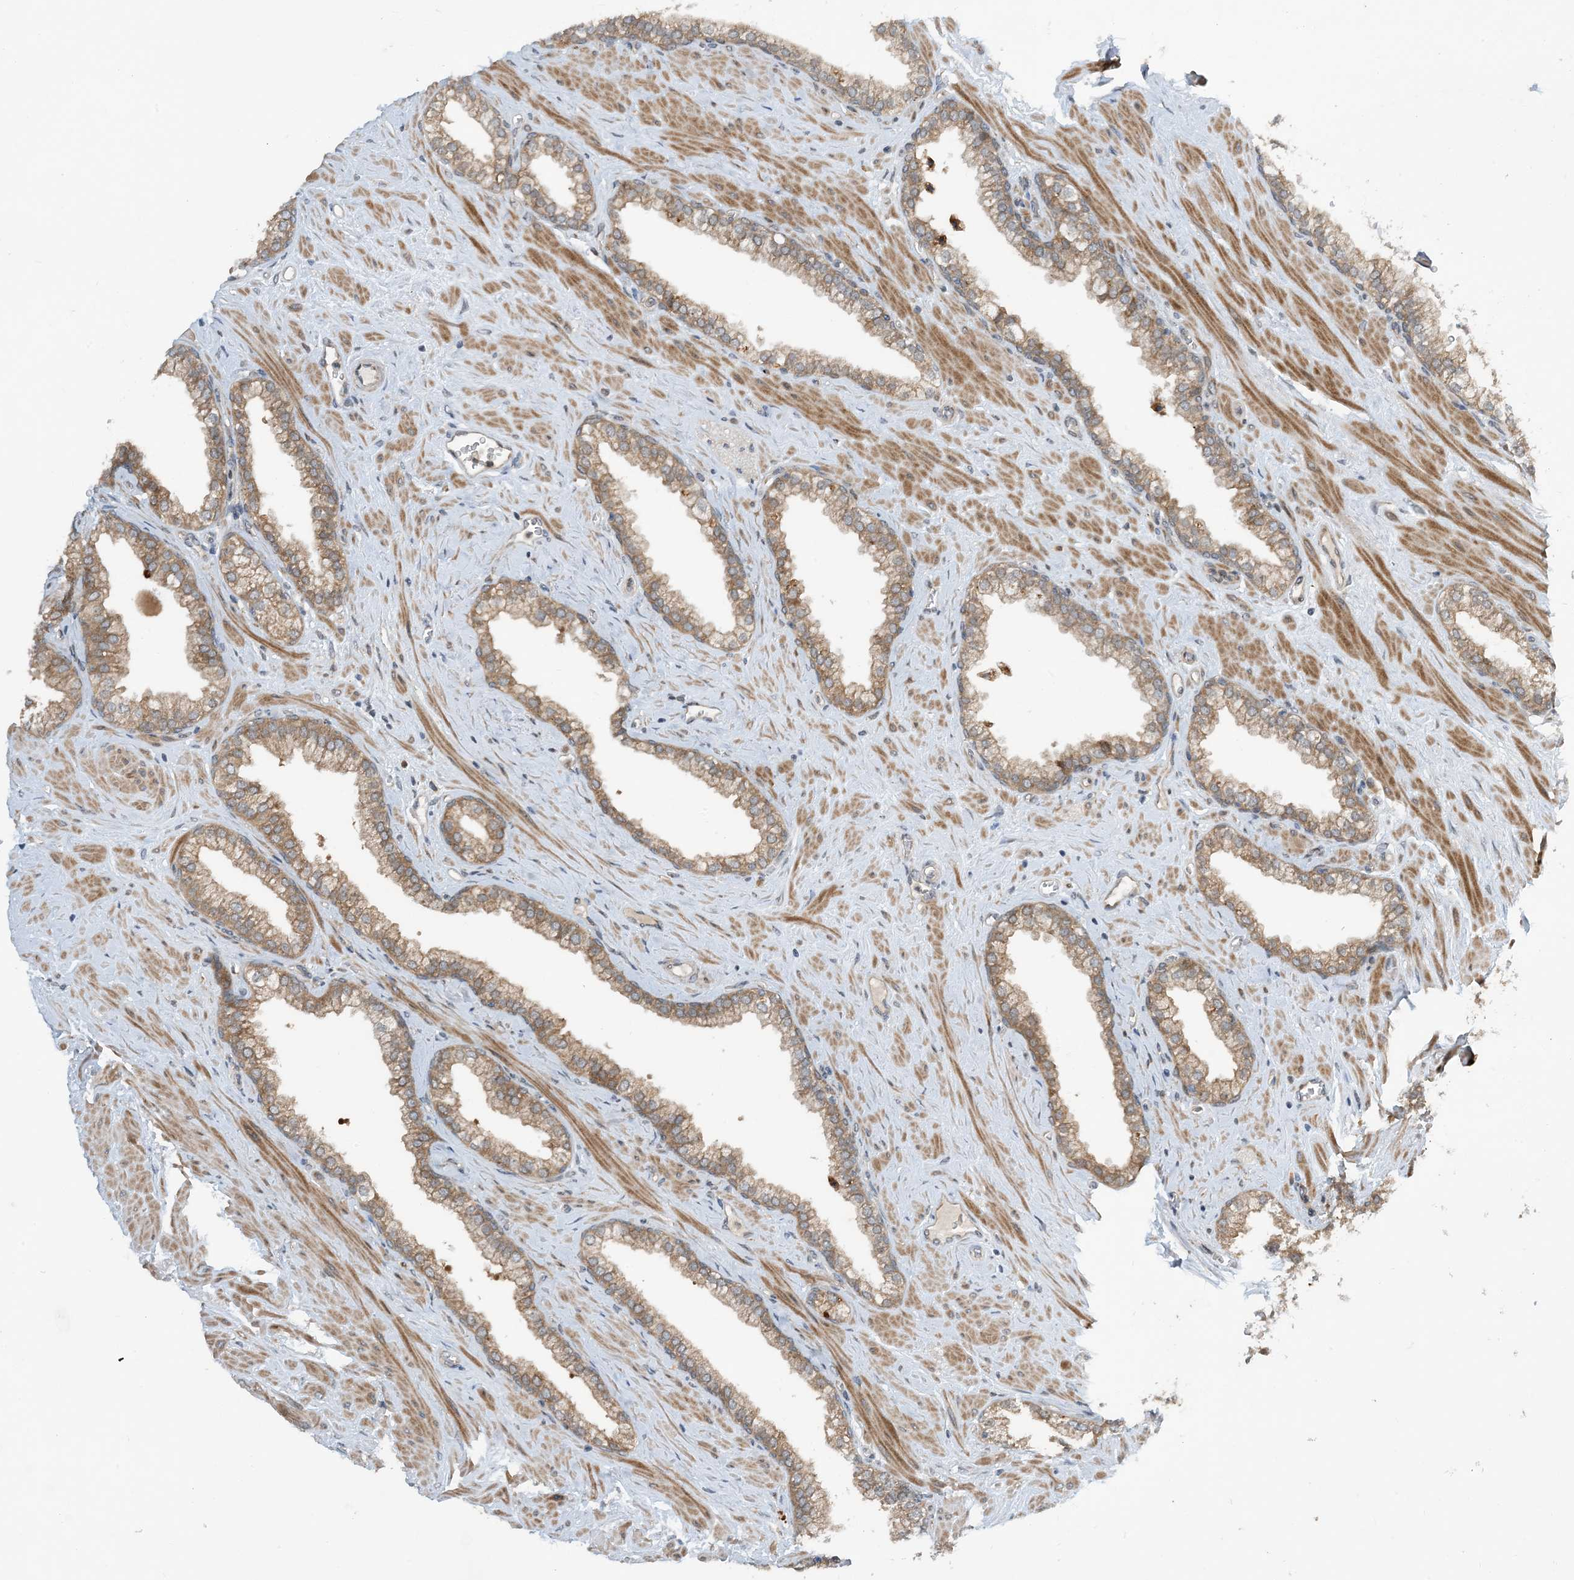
{"staining": {"intensity": "moderate", "quantity": ">75%", "location": "cytoplasmic/membranous"}, "tissue": "prostate", "cell_type": "Glandular cells", "image_type": "normal", "snomed": [{"axis": "morphology", "description": "Normal tissue, NOS"}, {"axis": "morphology", "description": "Urothelial carcinoma, Low grade"}, {"axis": "topography", "description": "Urinary bladder"}, {"axis": "topography", "description": "Prostate"}], "caption": "Glandular cells display medium levels of moderate cytoplasmic/membranous expression in about >75% of cells in benign human prostate. The staining was performed using DAB (3,3'-diaminobenzidine) to visualize the protein expression in brown, while the nuclei were stained in blue with hematoxylin (Magnification: 20x).", "gene": "PHOSPHO2", "patient": {"sex": "male", "age": 60}}